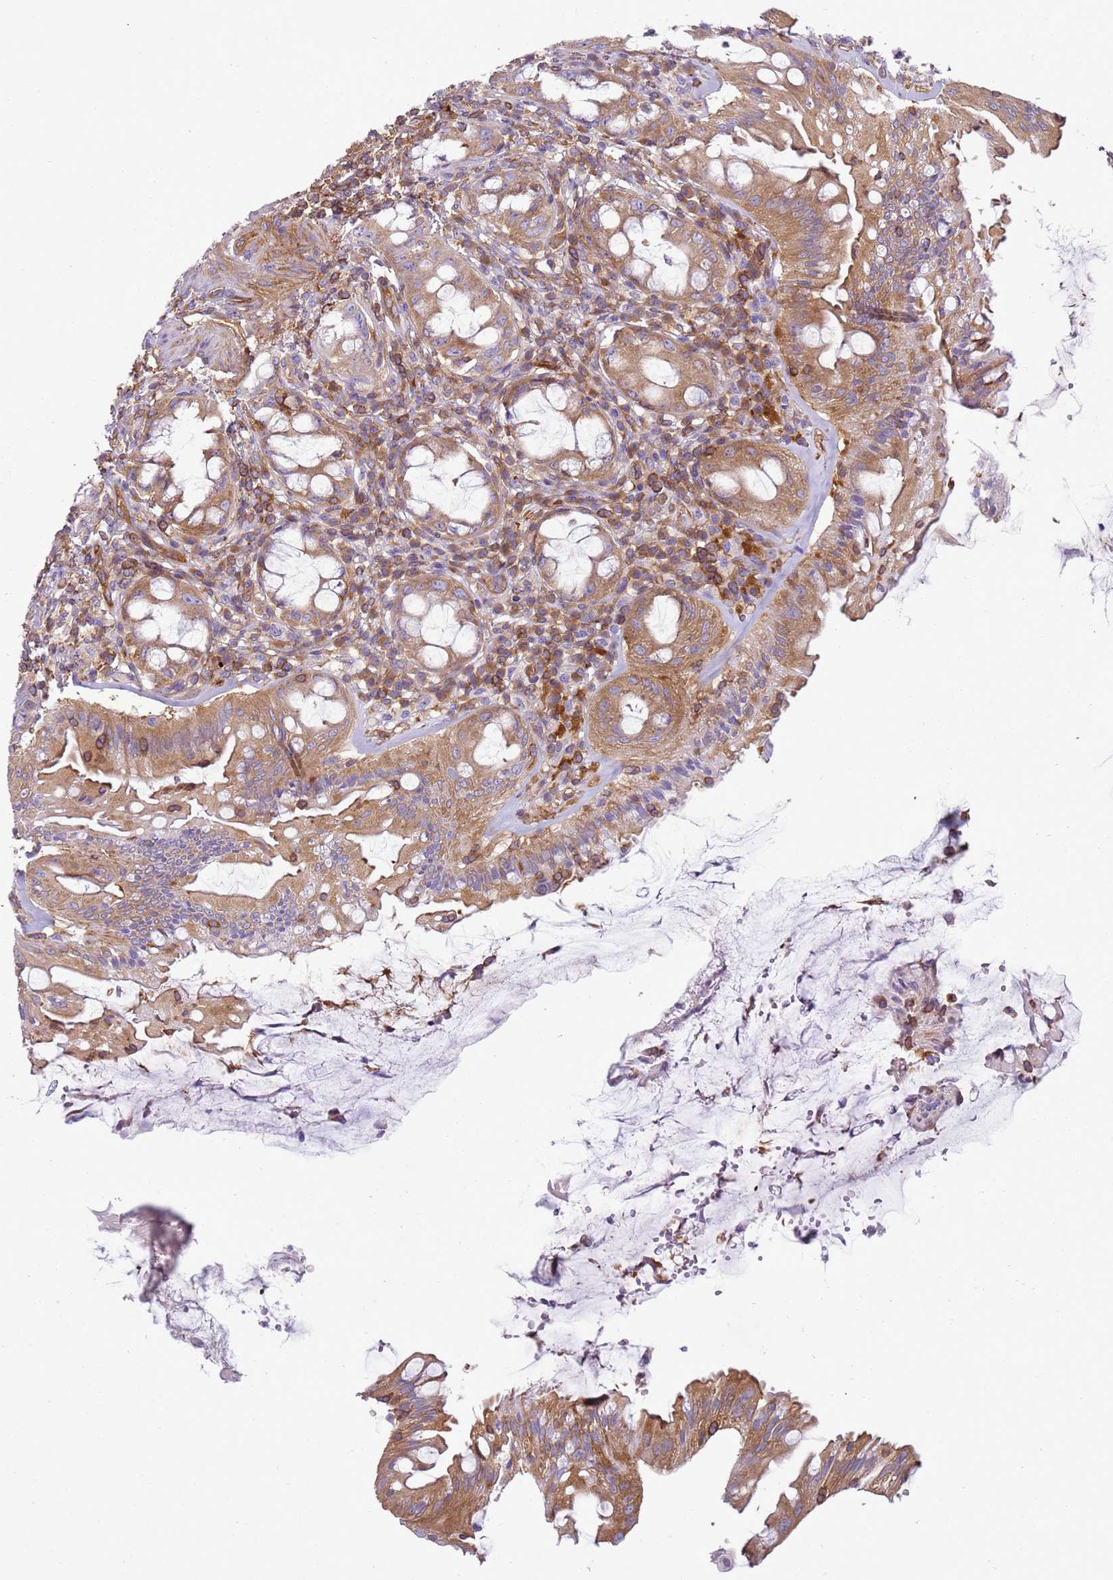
{"staining": {"intensity": "strong", "quantity": ">75%", "location": "cytoplasmic/membranous"}, "tissue": "rectum", "cell_type": "Glandular cells", "image_type": "normal", "snomed": [{"axis": "morphology", "description": "Normal tissue, NOS"}, {"axis": "topography", "description": "Rectum"}], "caption": "The micrograph shows immunohistochemical staining of normal rectum. There is strong cytoplasmic/membranous staining is seen in about >75% of glandular cells. (DAB = brown stain, brightfield microscopy at high magnification).", "gene": "SNX21", "patient": {"sex": "female", "age": 57}}